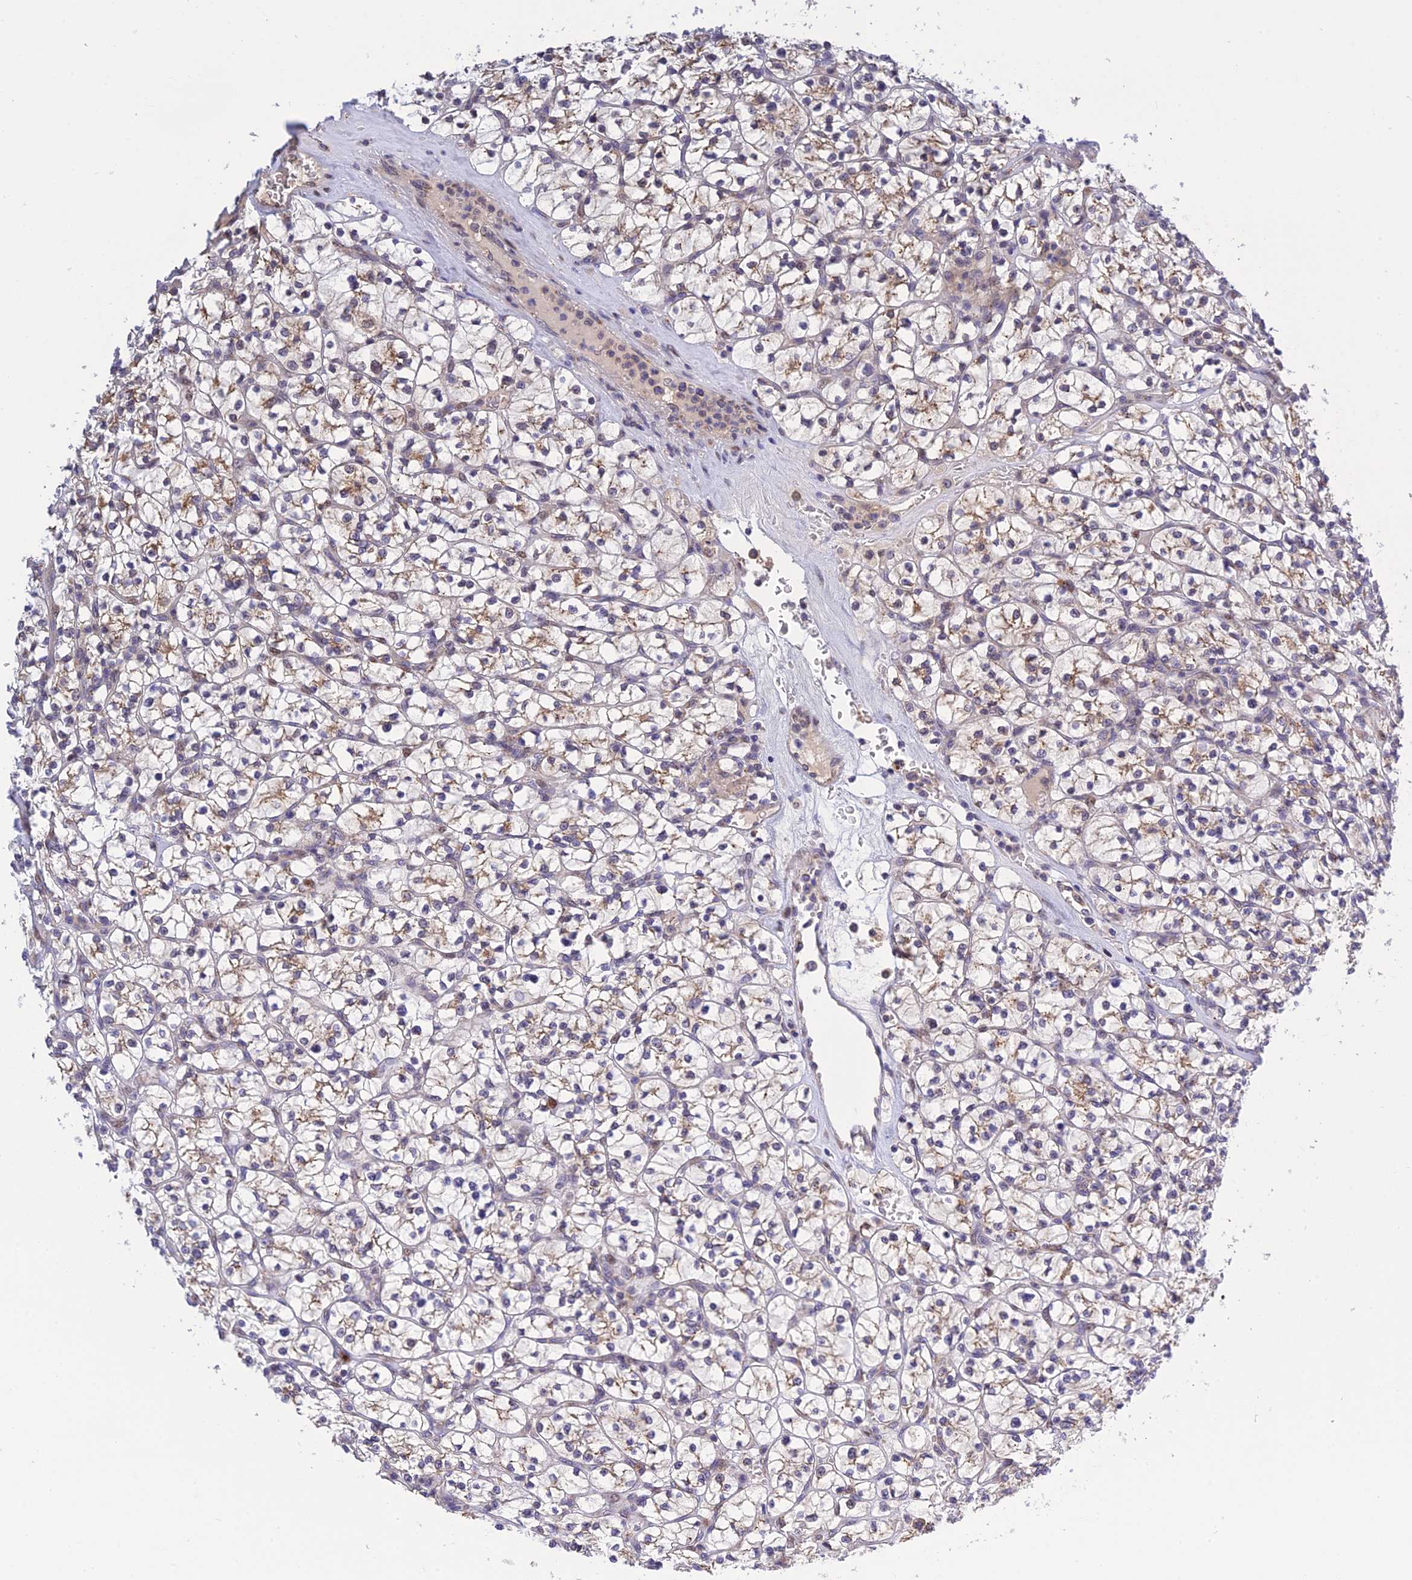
{"staining": {"intensity": "moderate", "quantity": "25%-75%", "location": "cytoplasmic/membranous"}, "tissue": "renal cancer", "cell_type": "Tumor cells", "image_type": "cancer", "snomed": [{"axis": "morphology", "description": "Adenocarcinoma, NOS"}, {"axis": "topography", "description": "Kidney"}], "caption": "This image exhibits immunohistochemistry (IHC) staining of renal cancer (adenocarcinoma), with medium moderate cytoplasmic/membranous staining in approximately 25%-75% of tumor cells.", "gene": "SNX17", "patient": {"sex": "female", "age": 64}}